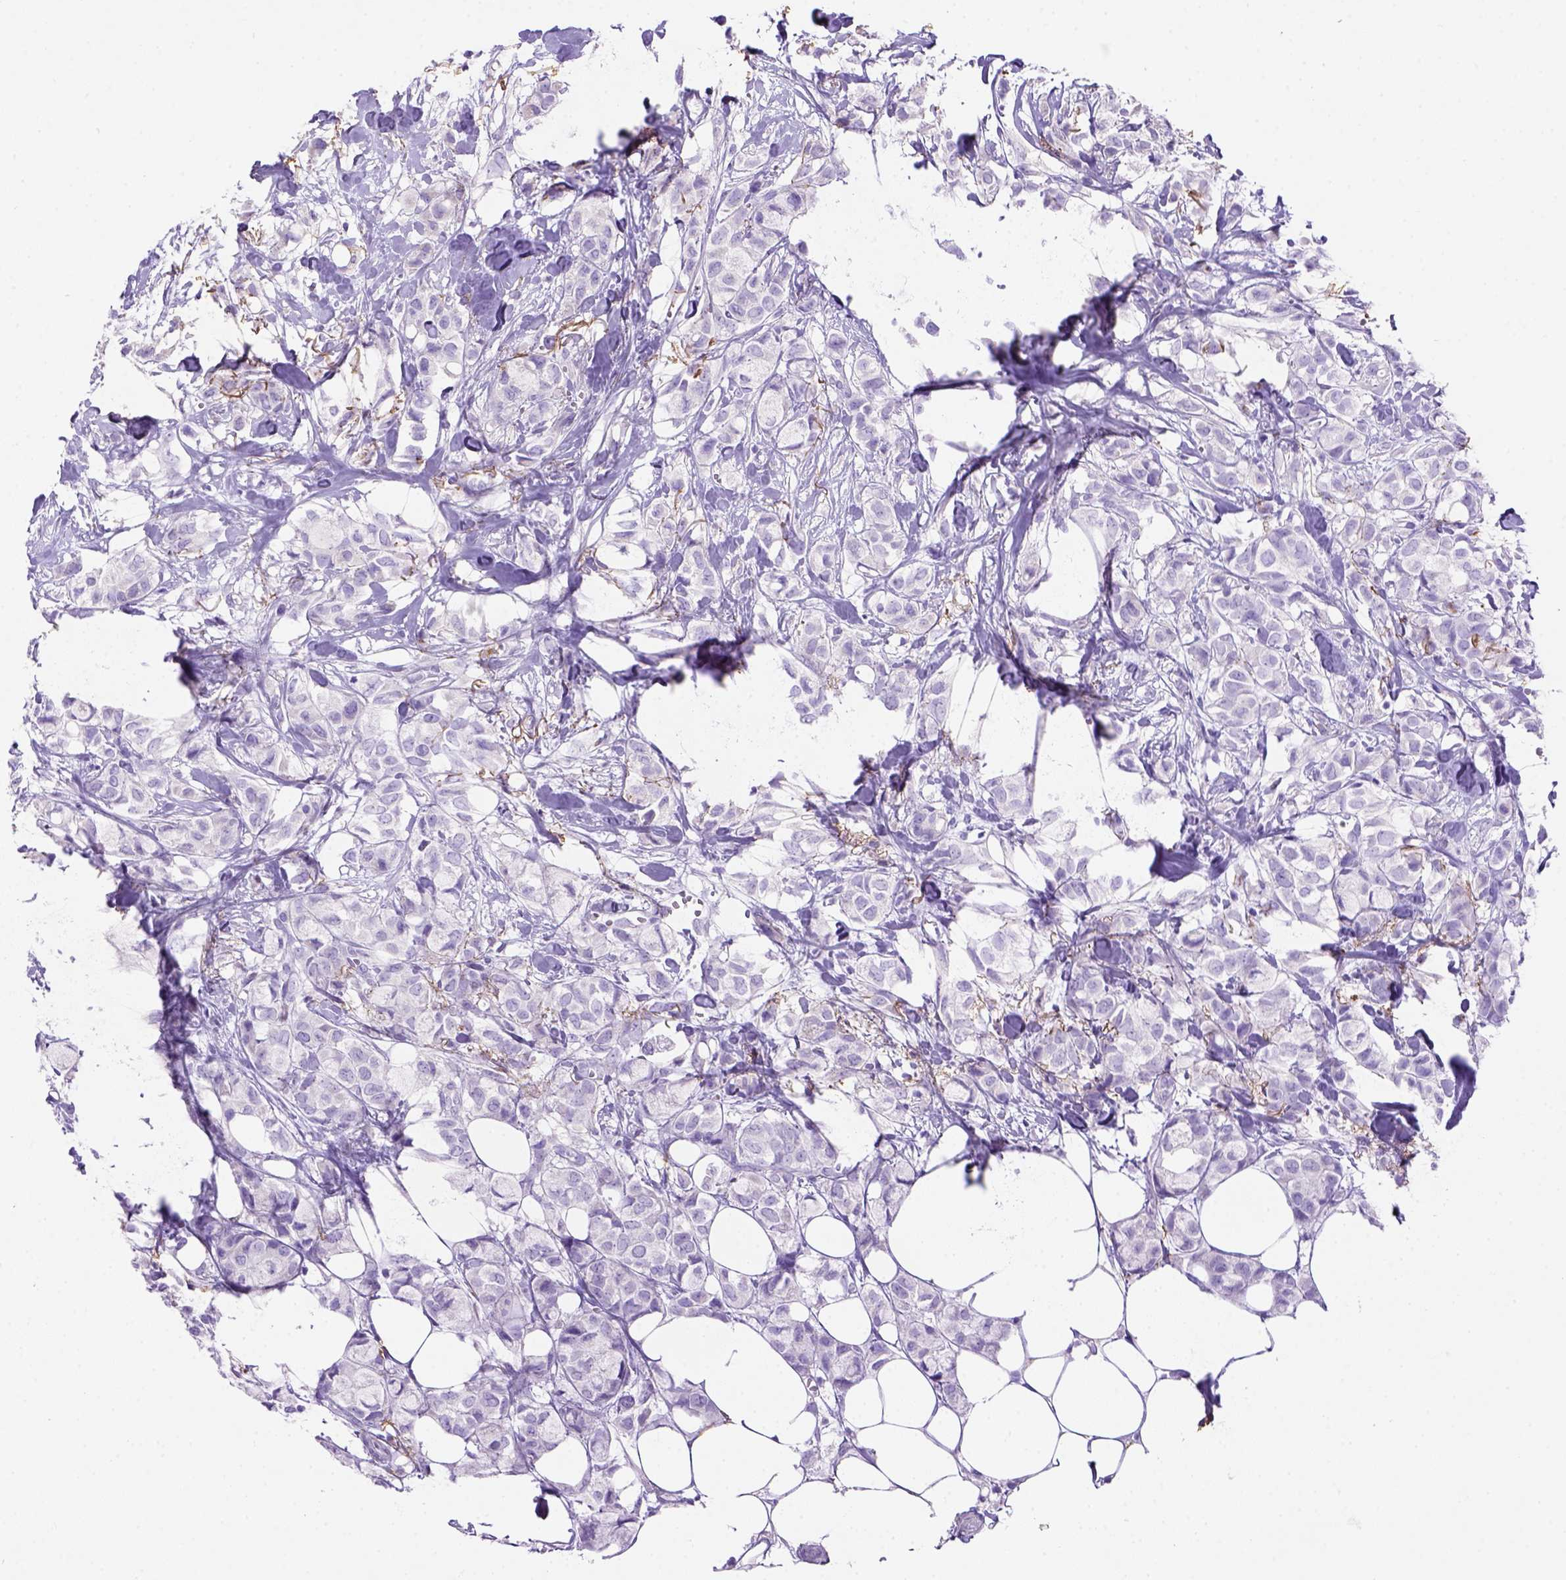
{"staining": {"intensity": "negative", "quantity": "none", "location": "none"}, "tissue": "breast cancer", "cell_type": "Tumor cells", "image_type": "cancer", "snomed": [{"axis": "morphology", "description": "Duct carcinoma"}, {"axis": "topography", "description": "Breast"}], "caption": "High magnification brightfield microscopy of breast cancer stained with DAB (brown) and counterstained with hematoxylin (blue): tumor cells show no significant positivity.", "gene": "SIRPD", "patient": {"sex": "female", "age": 85}}